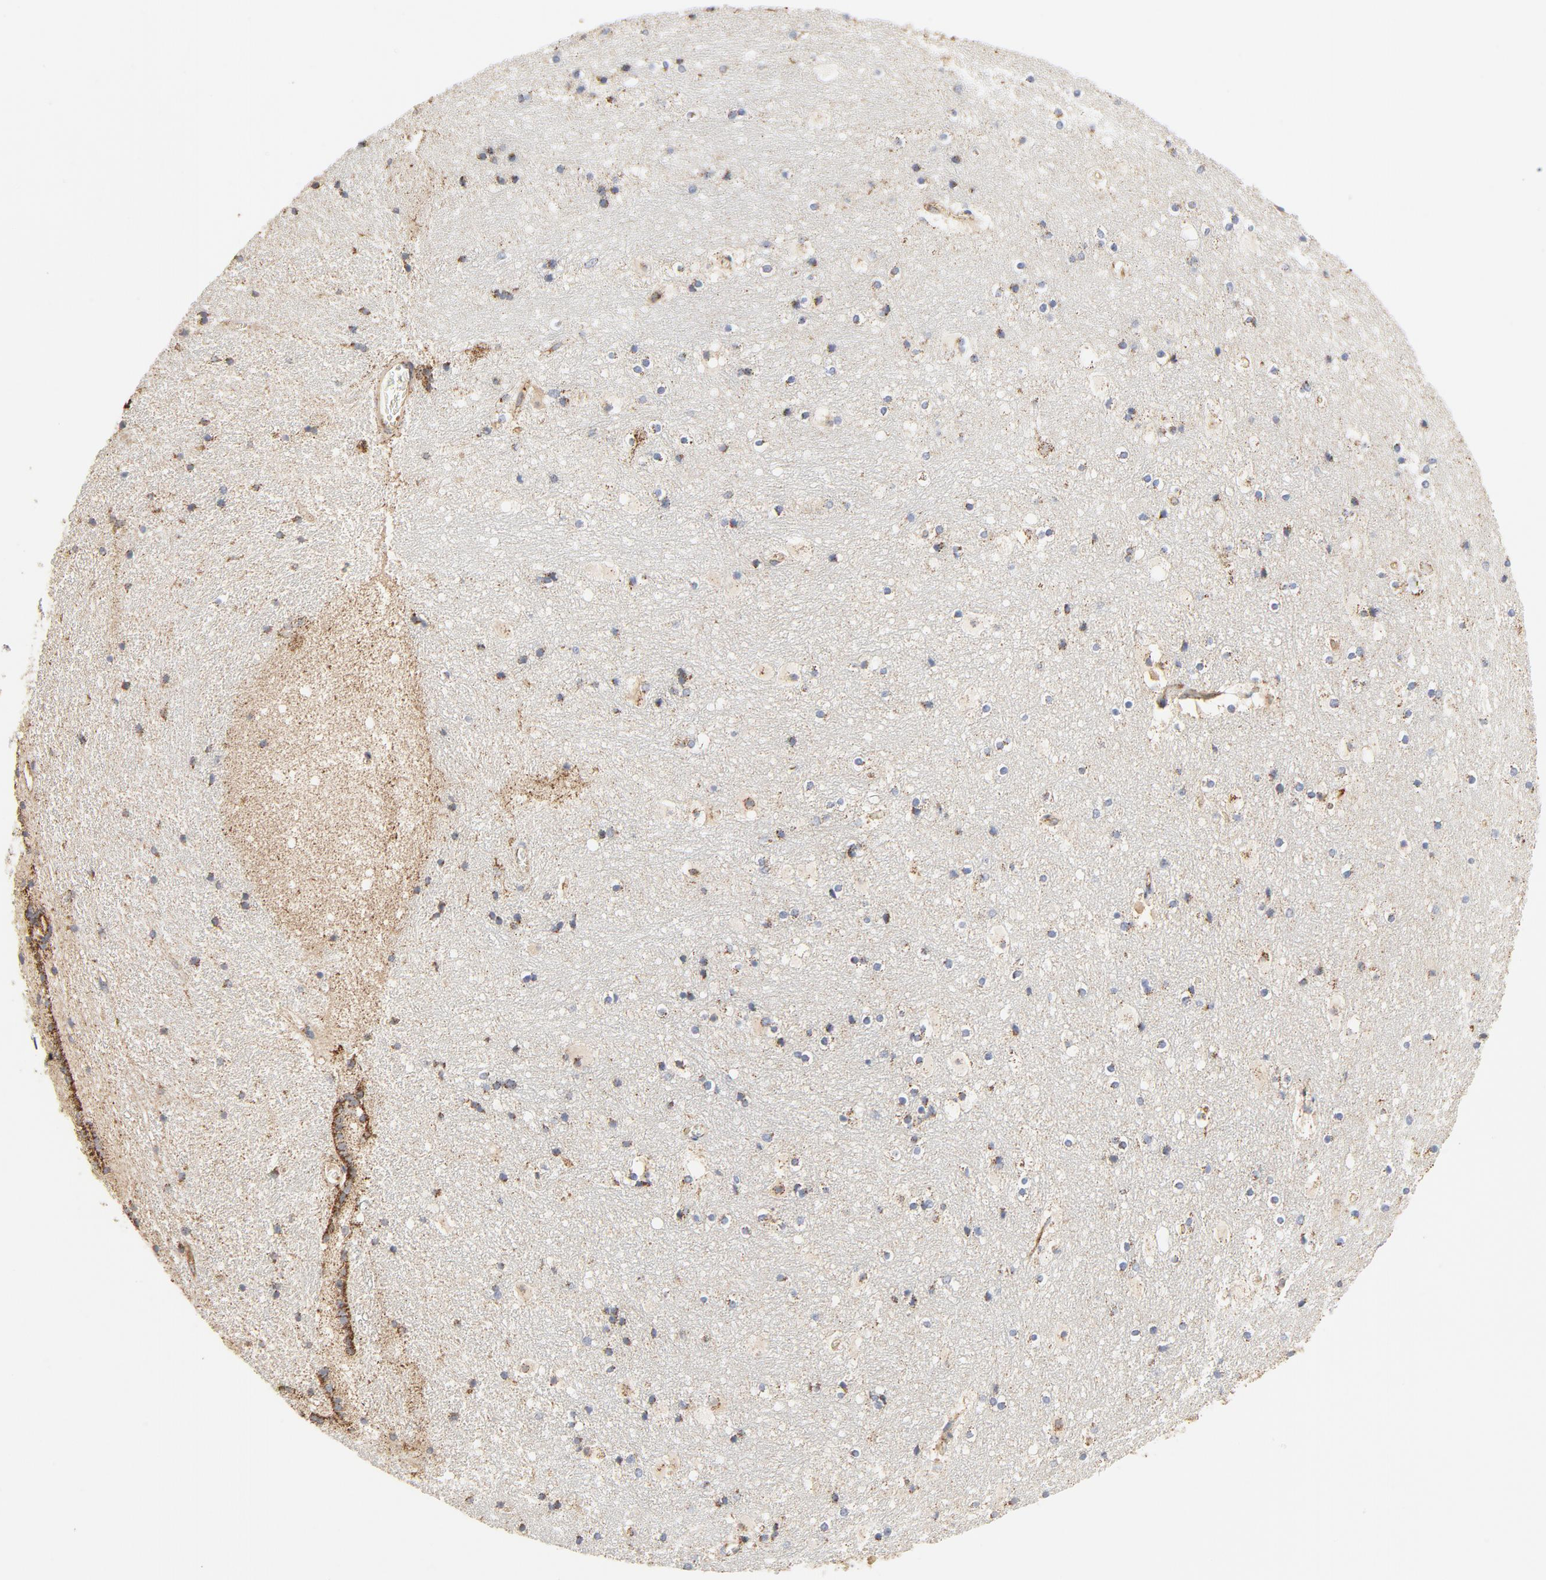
{"staining": {"intensity": "moderate", "quantity": ">75%", "location": "cytoplasmic/membranous"}, "tissue": "hippocampus", "cell_type": "Glial cells", "image_type": "normal", "snomed": [{"axis": "morphology", "description": "Normal tissue, NOS"}, {"axis": "topography", "description": "Hippocampus"}], "caption": "Glial cells demonstrate medium levels of moderate cytoplasmic/membranous expression in approximately >75% of cells in benign hippocampus.", "gene": "PCNX4", "patient": {"sex": "male", "age": 45}}